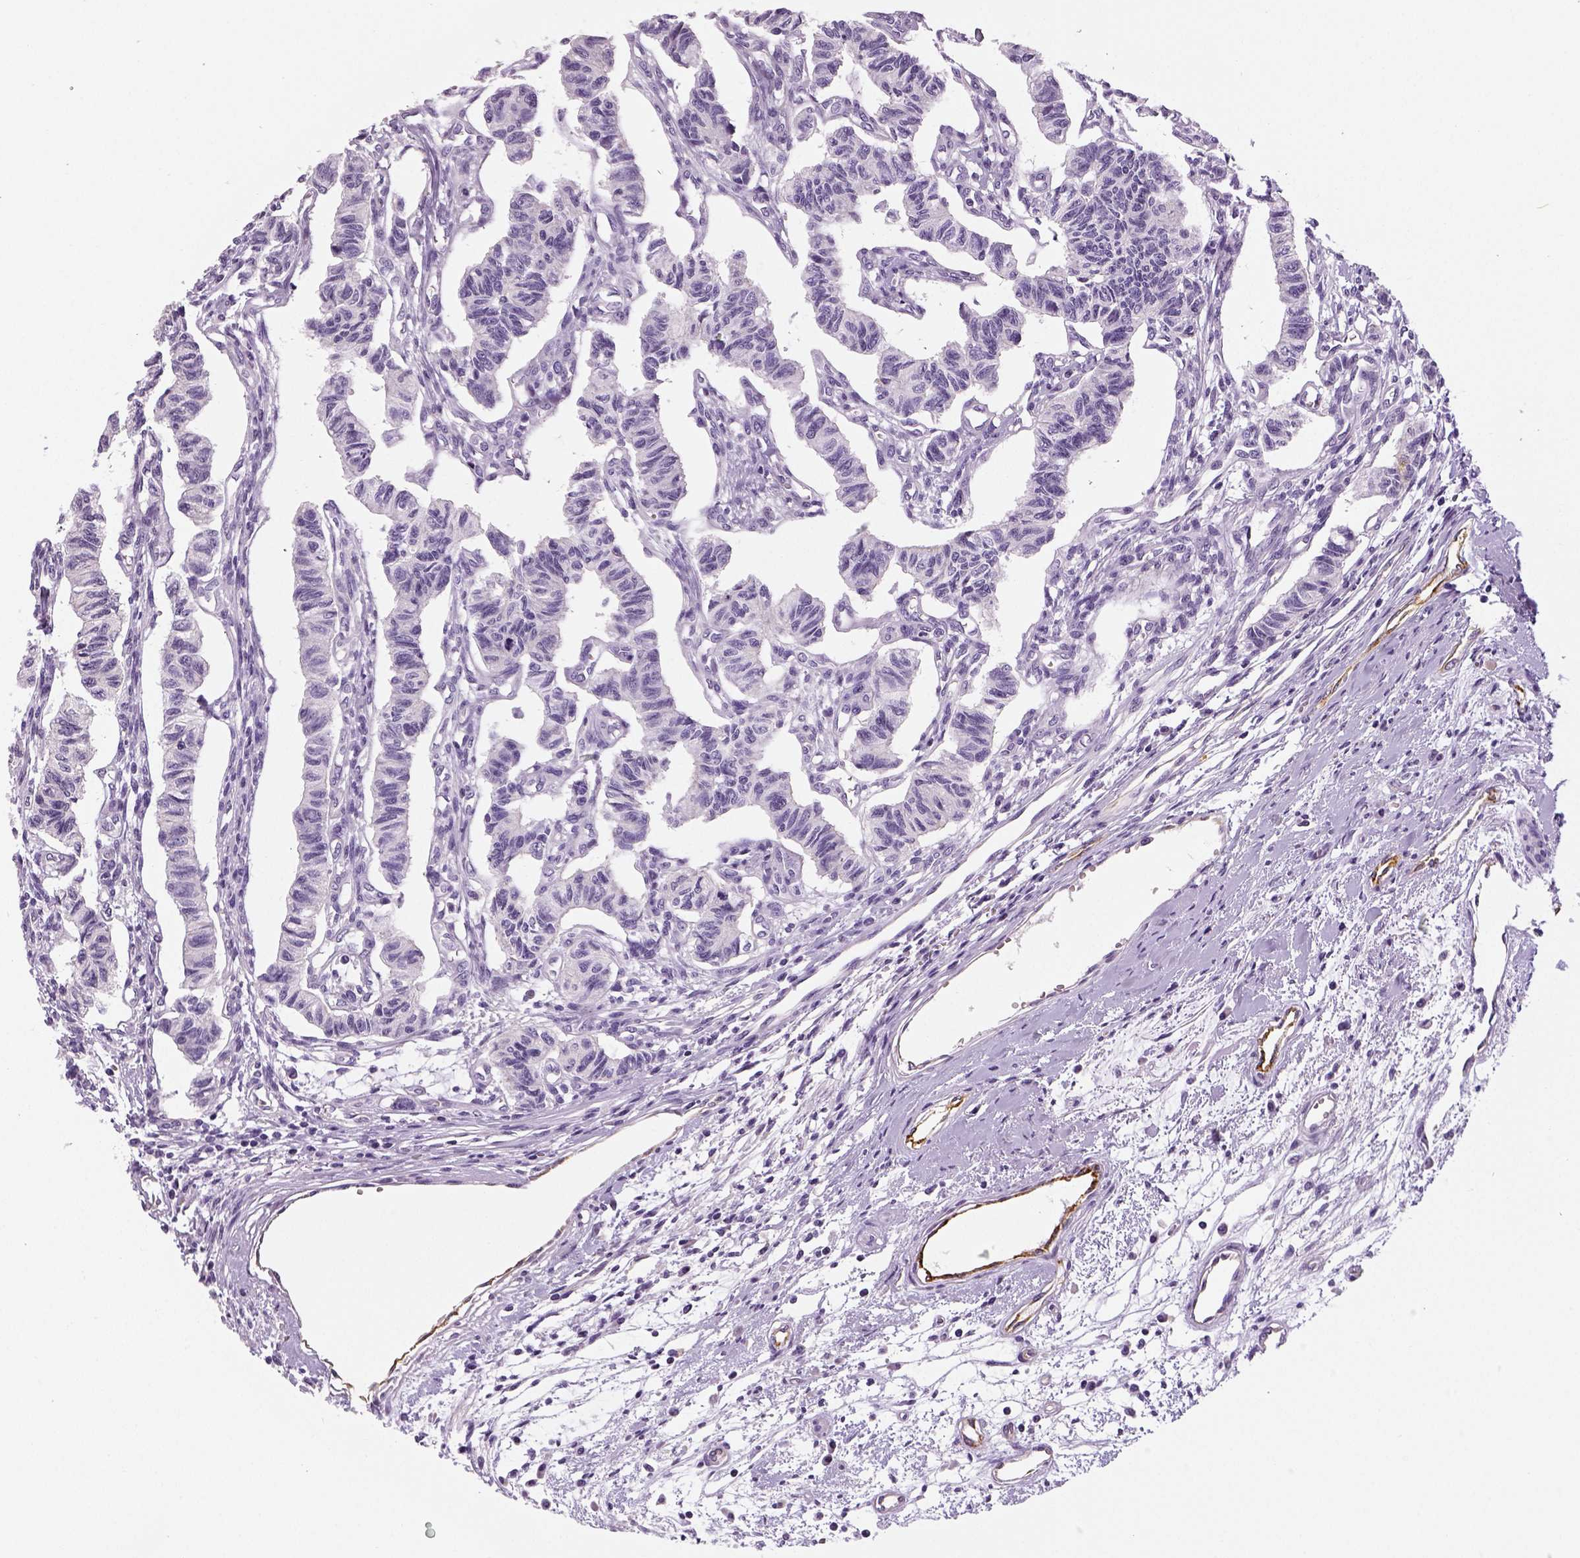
{"staining": {"intensity": "negative", "quantity": "none", "location": "none"}, "tissue": "carcinoid", "cell_type": "Tumor cells", "image_type": "cancer", "snomed": [{"axis": "morphology", "description": "Carcinoid, malignant, NOS"}, {"axis": "topography", "description": "Kidney"}], "caption": "The photomicrograph exhibits no significant expression in tumor cells of malignant carcinoid. (Stains: DAB immunohistochemistry (IHC) with hematoxylin counter stain, Microscopy: brightfield microscopy at high magnification).", "gene": "TSPAN7", "patient": {"sex": "female", "age": 41}}